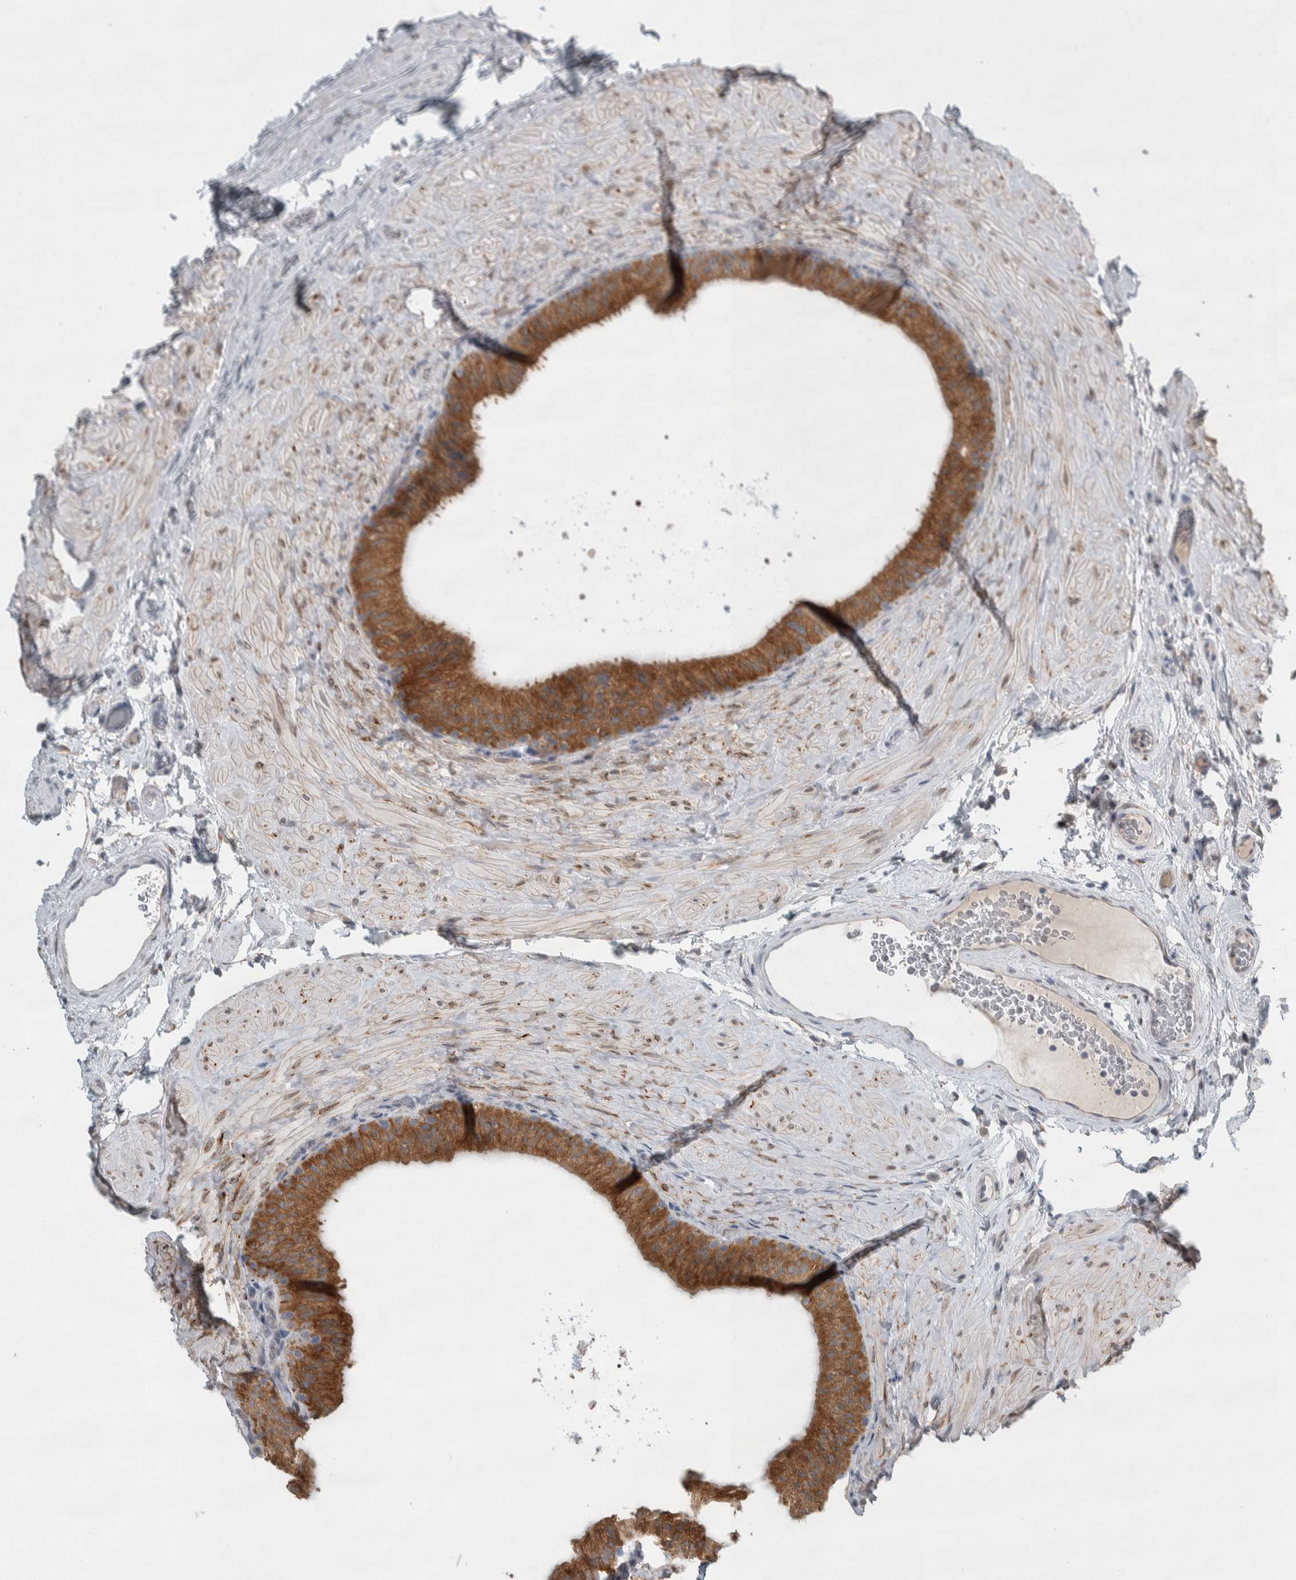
{"staining": {"intensity": "strong", "quantity": "25%-75%", "location": "cytoplasmic/membranous"}, "tissue": "epididymis", "cell_type": "Glandular cells", "image_type": "normal", "snomed": [{"axis": "morphology", "description": "Normal tissue, NOS"}, {"axis": "topography", "description": "Epididymis"}], "caption": "Epididymis stained with IHC displays strong cytoplasmic/membranous expression in approximately 25%-75% of glandular cells.", "gene": "SIGMAR1", "patient": {"sex": "male", "age": 49}}